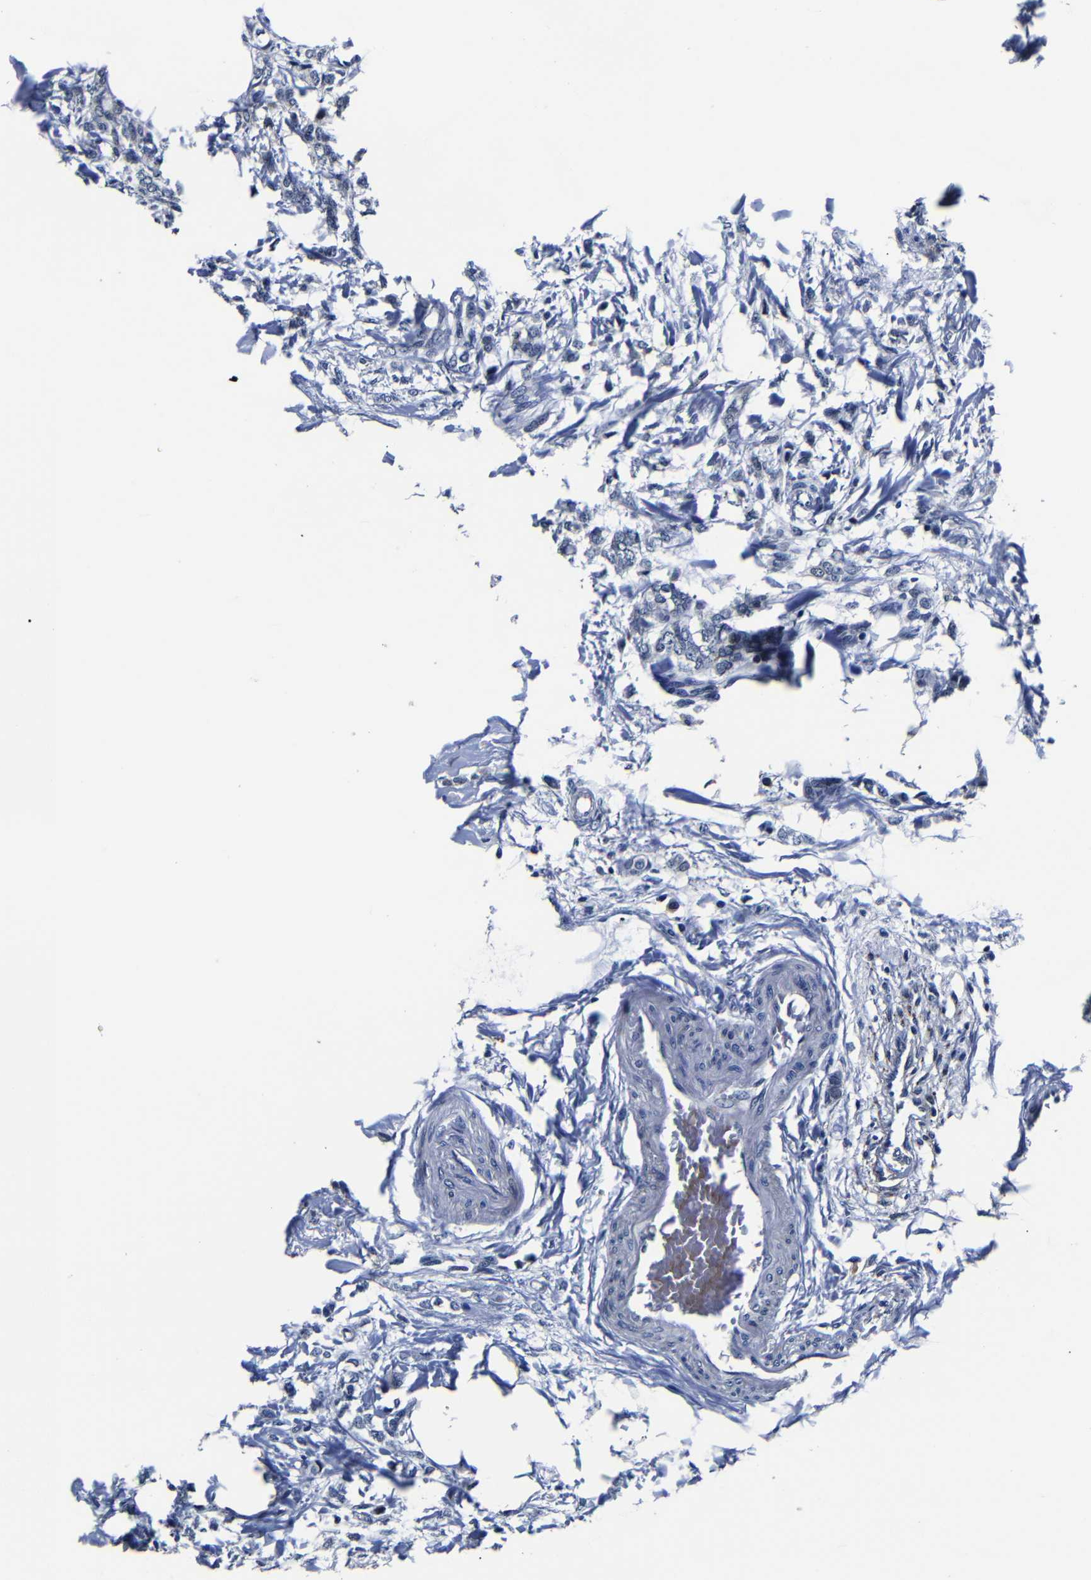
{"staining": {"intensity": "negative", "quantity": "none", "location": "none"}, "tissue": "breast cancer", "cell_type": "Tumor cells", "image_type": "cancer", "snomed": [{"axis": "morphology", "description": "Lobular carcinoma, in situ"}, {"axis": "morphology", "description": "Lobular carcinoma"}, {"axis": "topography", "description": "Breast"}], "caption": "Breast lobular carcinoma in situ was stained to show a protein in brown. There is no significant expression in tumor cells.", "gene": "DEPP1", "patient": {"sex": "female", "age": 41}}